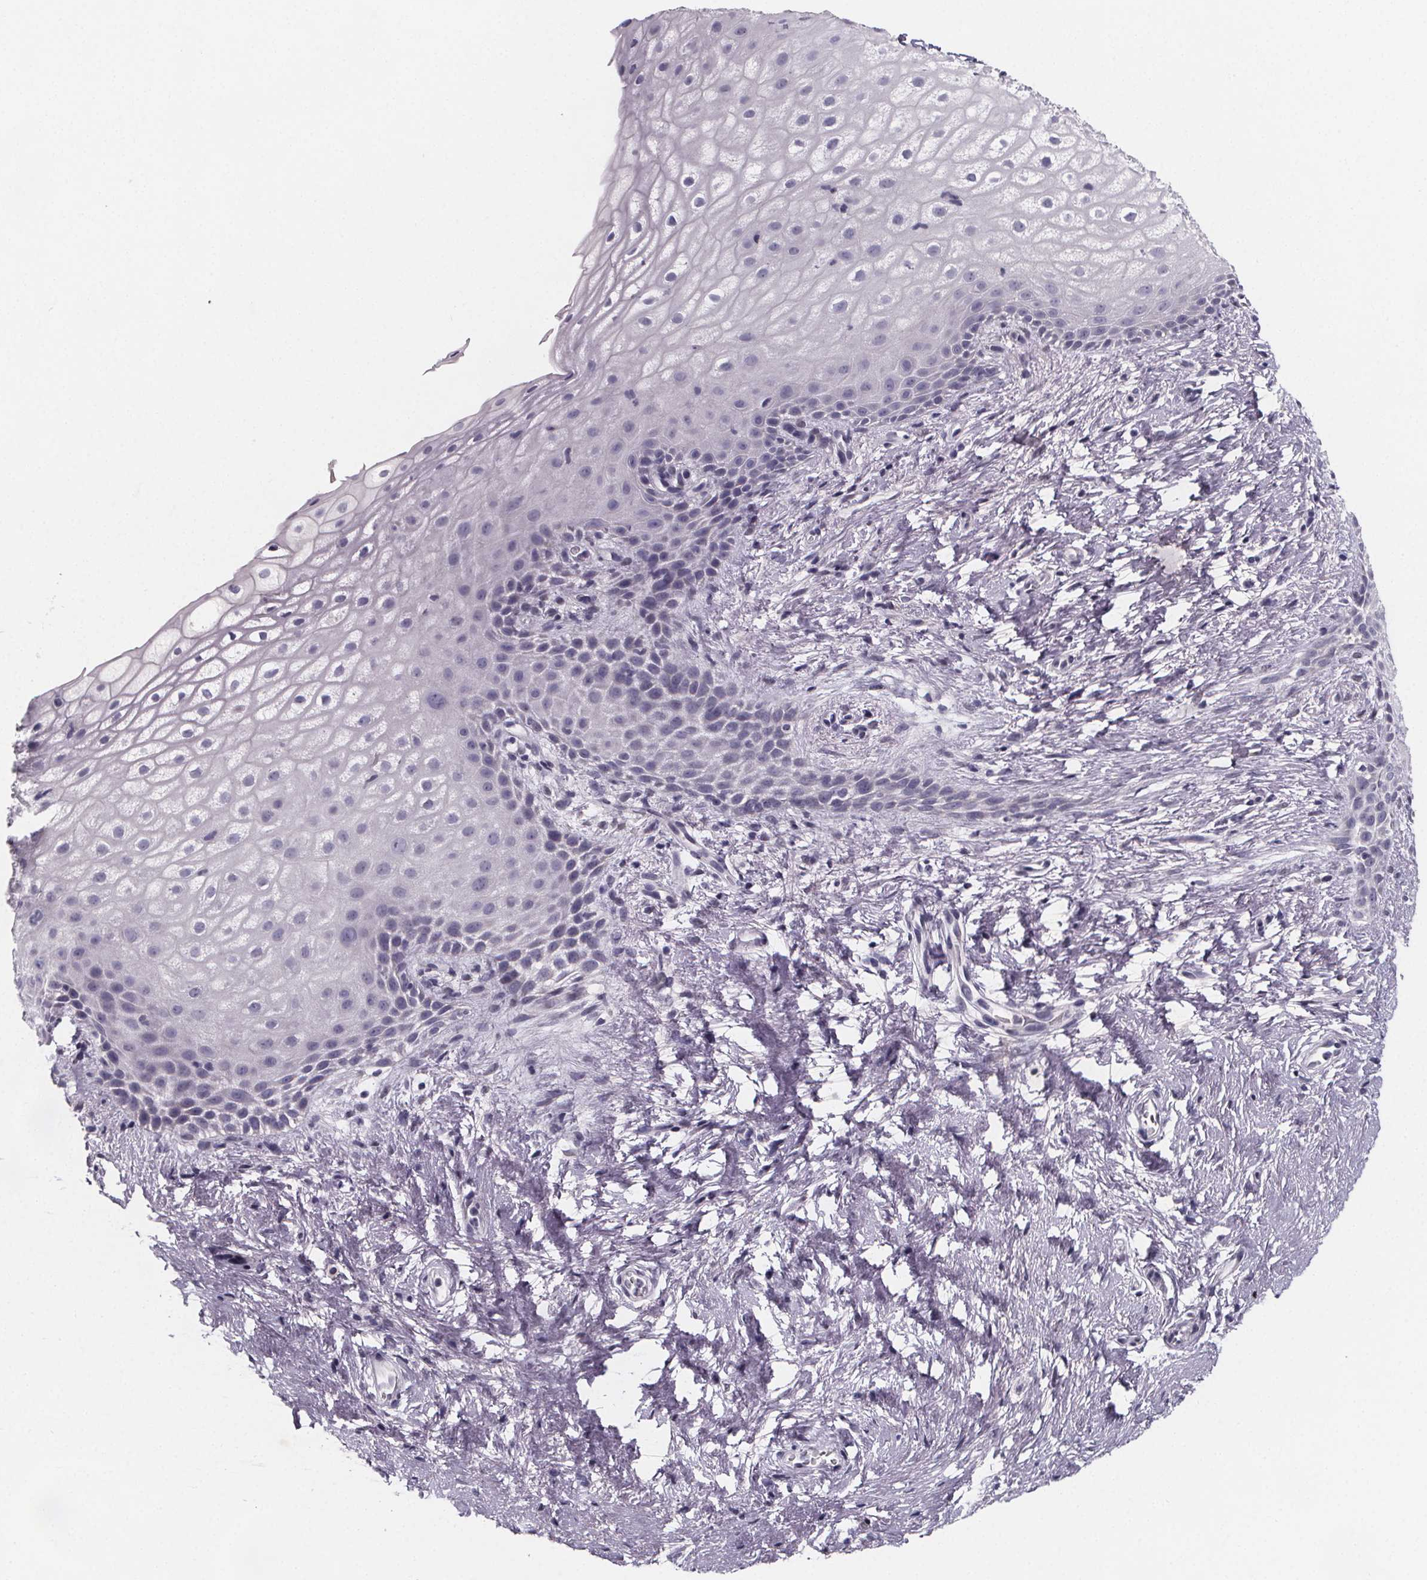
{"staining": {"intensity": "negative", "quantity": "none", "location": "none"}, "tissue": "skin", "cell_type": "Epidermal cells", "image_type": "normal", "snomed": [{"axis": "morphology", "description": "Normal tissue, NOS"}, {"axis": "topography", "description": "Anal"}], "caption": "A high-resolution micrograph shows immunohistochemistry staining of benign skin, which shows no significant staining in epidermal cells.", "gene": "PAH", "patient": {"sex": "female", "age": 46}}